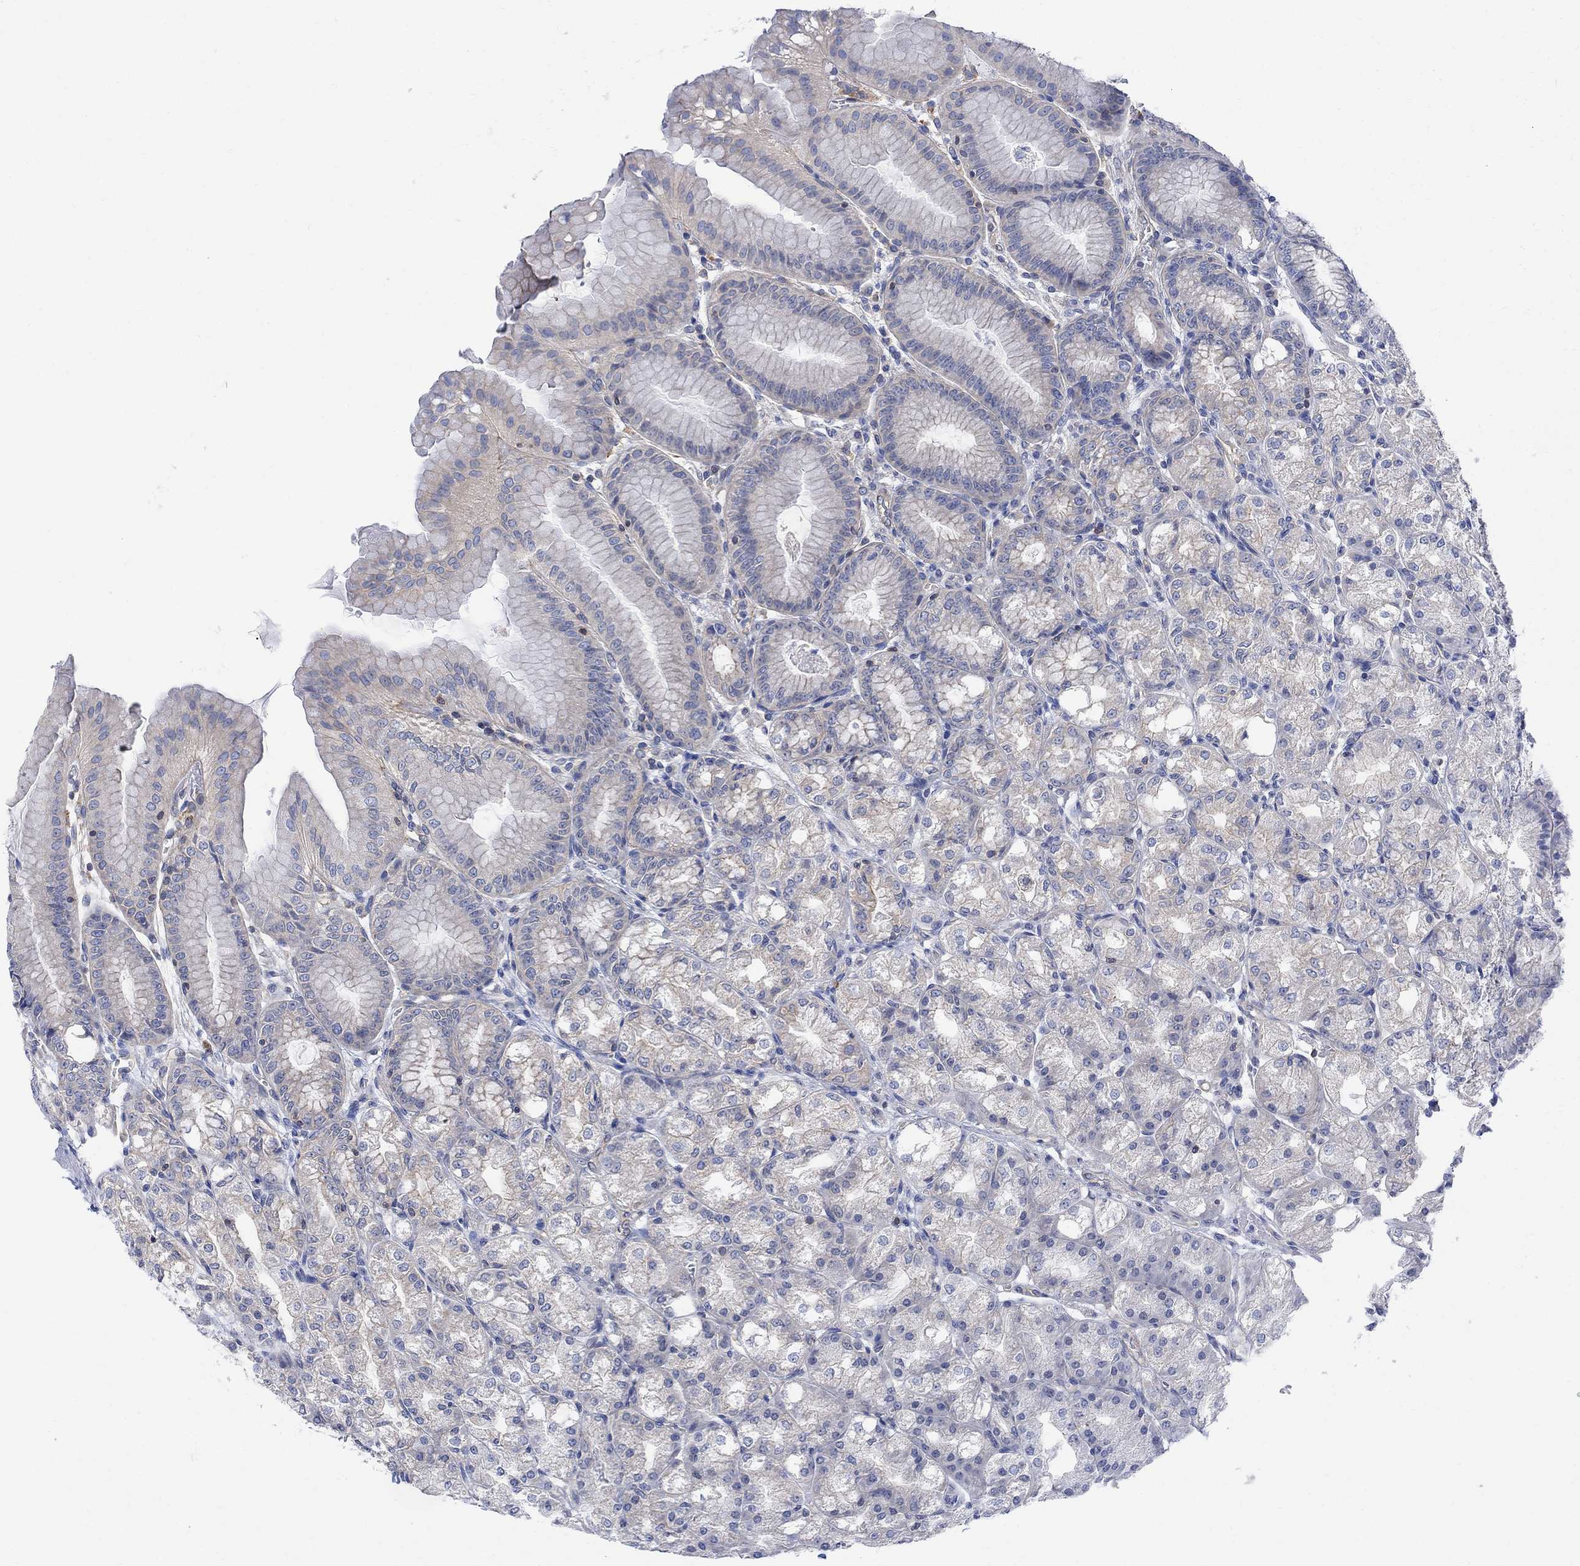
{"staining": {"intensity": "negative", "quantity": "none", "location": "none"}, "tissue": "stomach", "cell_type": "Glandular cells", "image_type": "normal", "snomed": [{"axis": "morphology", "description": "Normal tissue, NOS"}, {"axis": "topography", "description": "Stomach"}], "caption": "Immunohistochemical staining of benign human stomach reveals no significant expression in glandular cells. (DAB (3,3'-diaminobenzidine) IHC visualized using brightfield microscopy, high magnification).", "gene": "GBP5", "patient": {"sex": "male", "age": 71}}